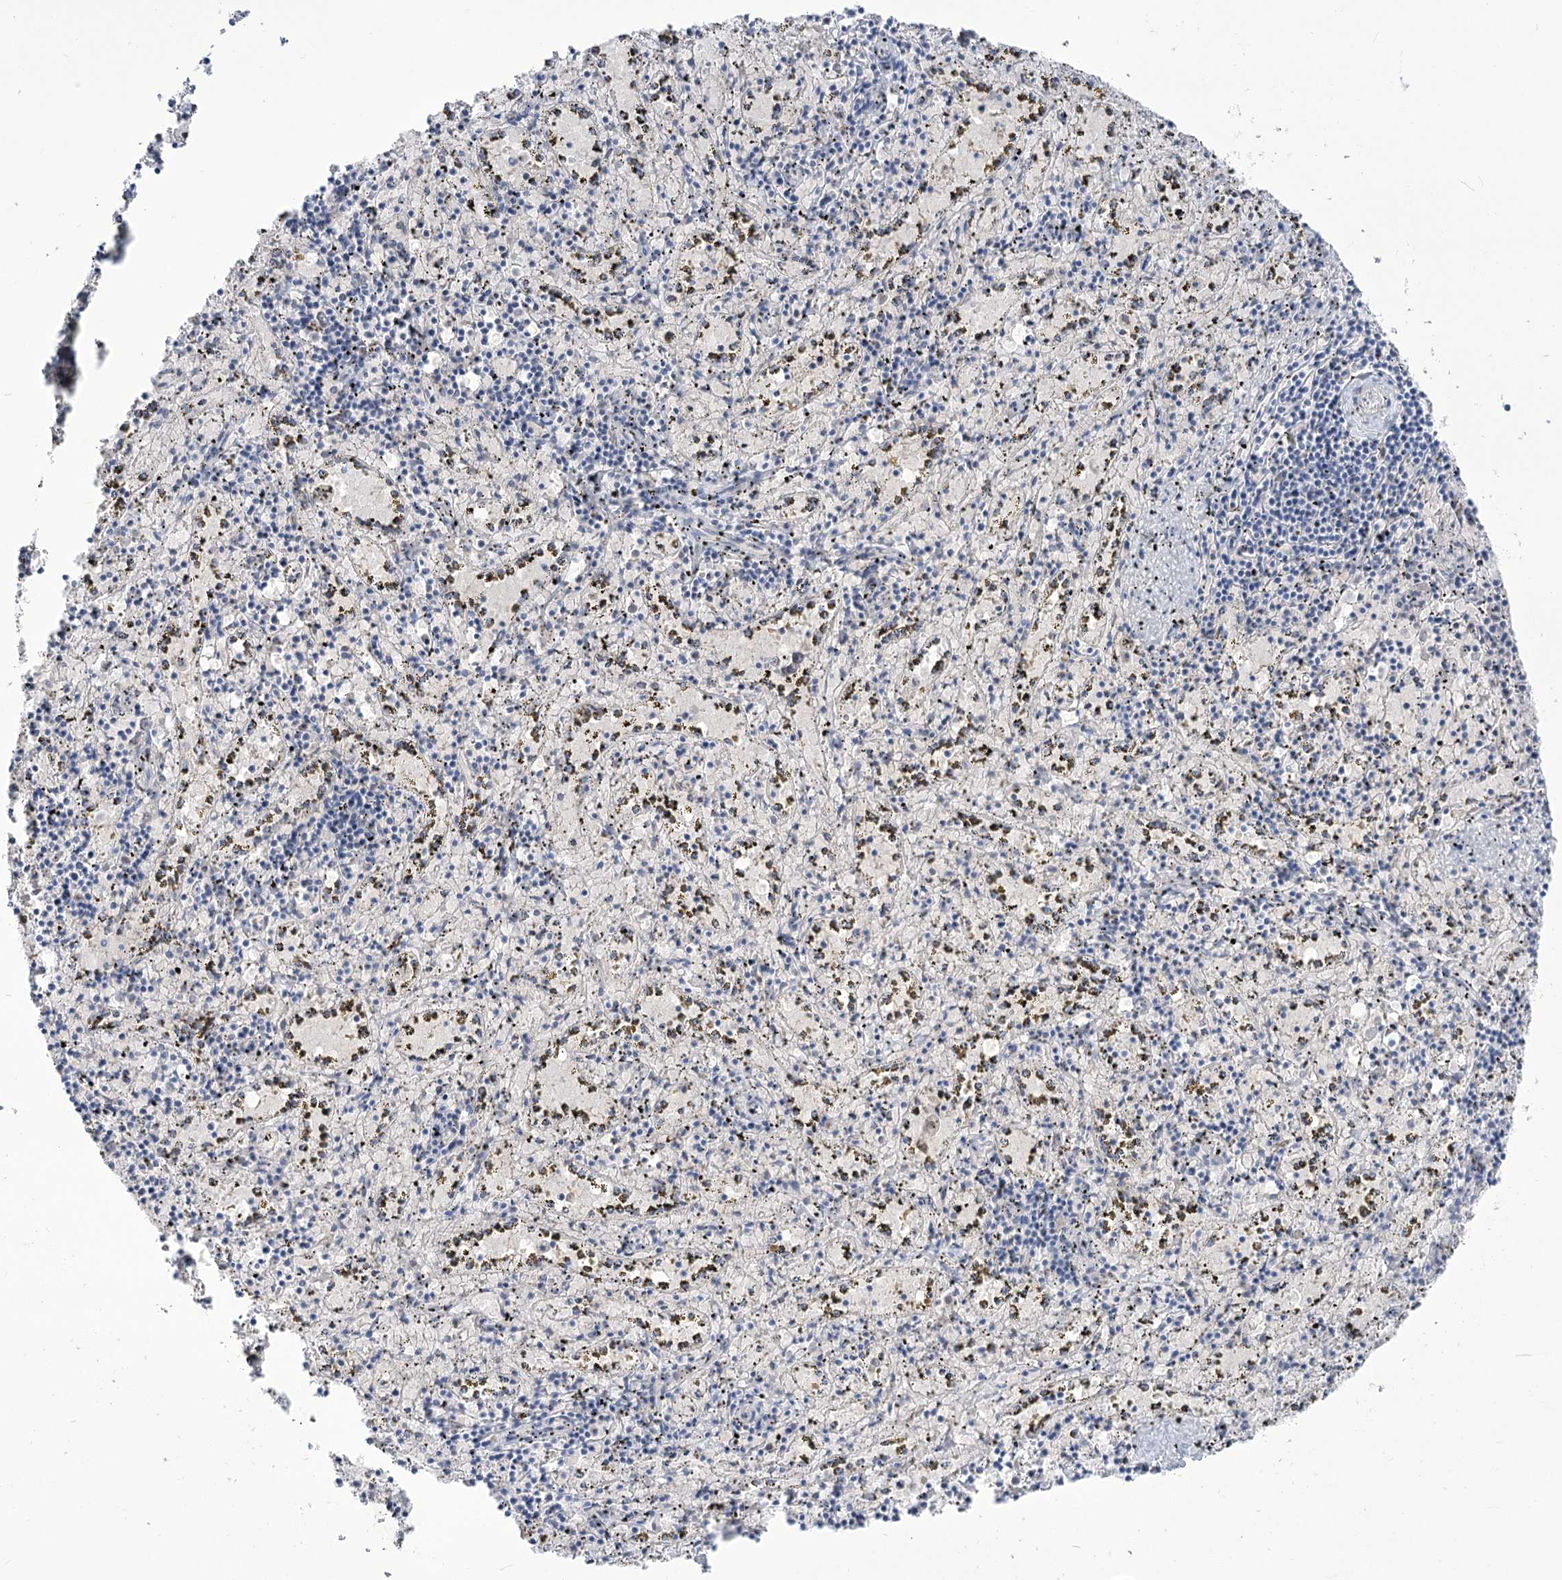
{"staining": {"intensity": "weak", "quantity": "<25%", "location": "cytoplasmic/membranous"}, "tissue": "spleen", "cell_type": "Cells in red pulp", "image_type": "normal", "snomed": [{"axis": "morphology", "description": "Normal tissue, NOS"}, {"axis": "topography", "description": "Spleen"}], "caption": "IHC photomicrograph of unremarkable spleen stained for a protein (brown), which exhibits no staining in cells in red pulp. (Immunohistochemistry (ihc), brightfield microscopy, high magnification).", "gene": "BEND7", "patient": {"sex": "male", "age": 11}}